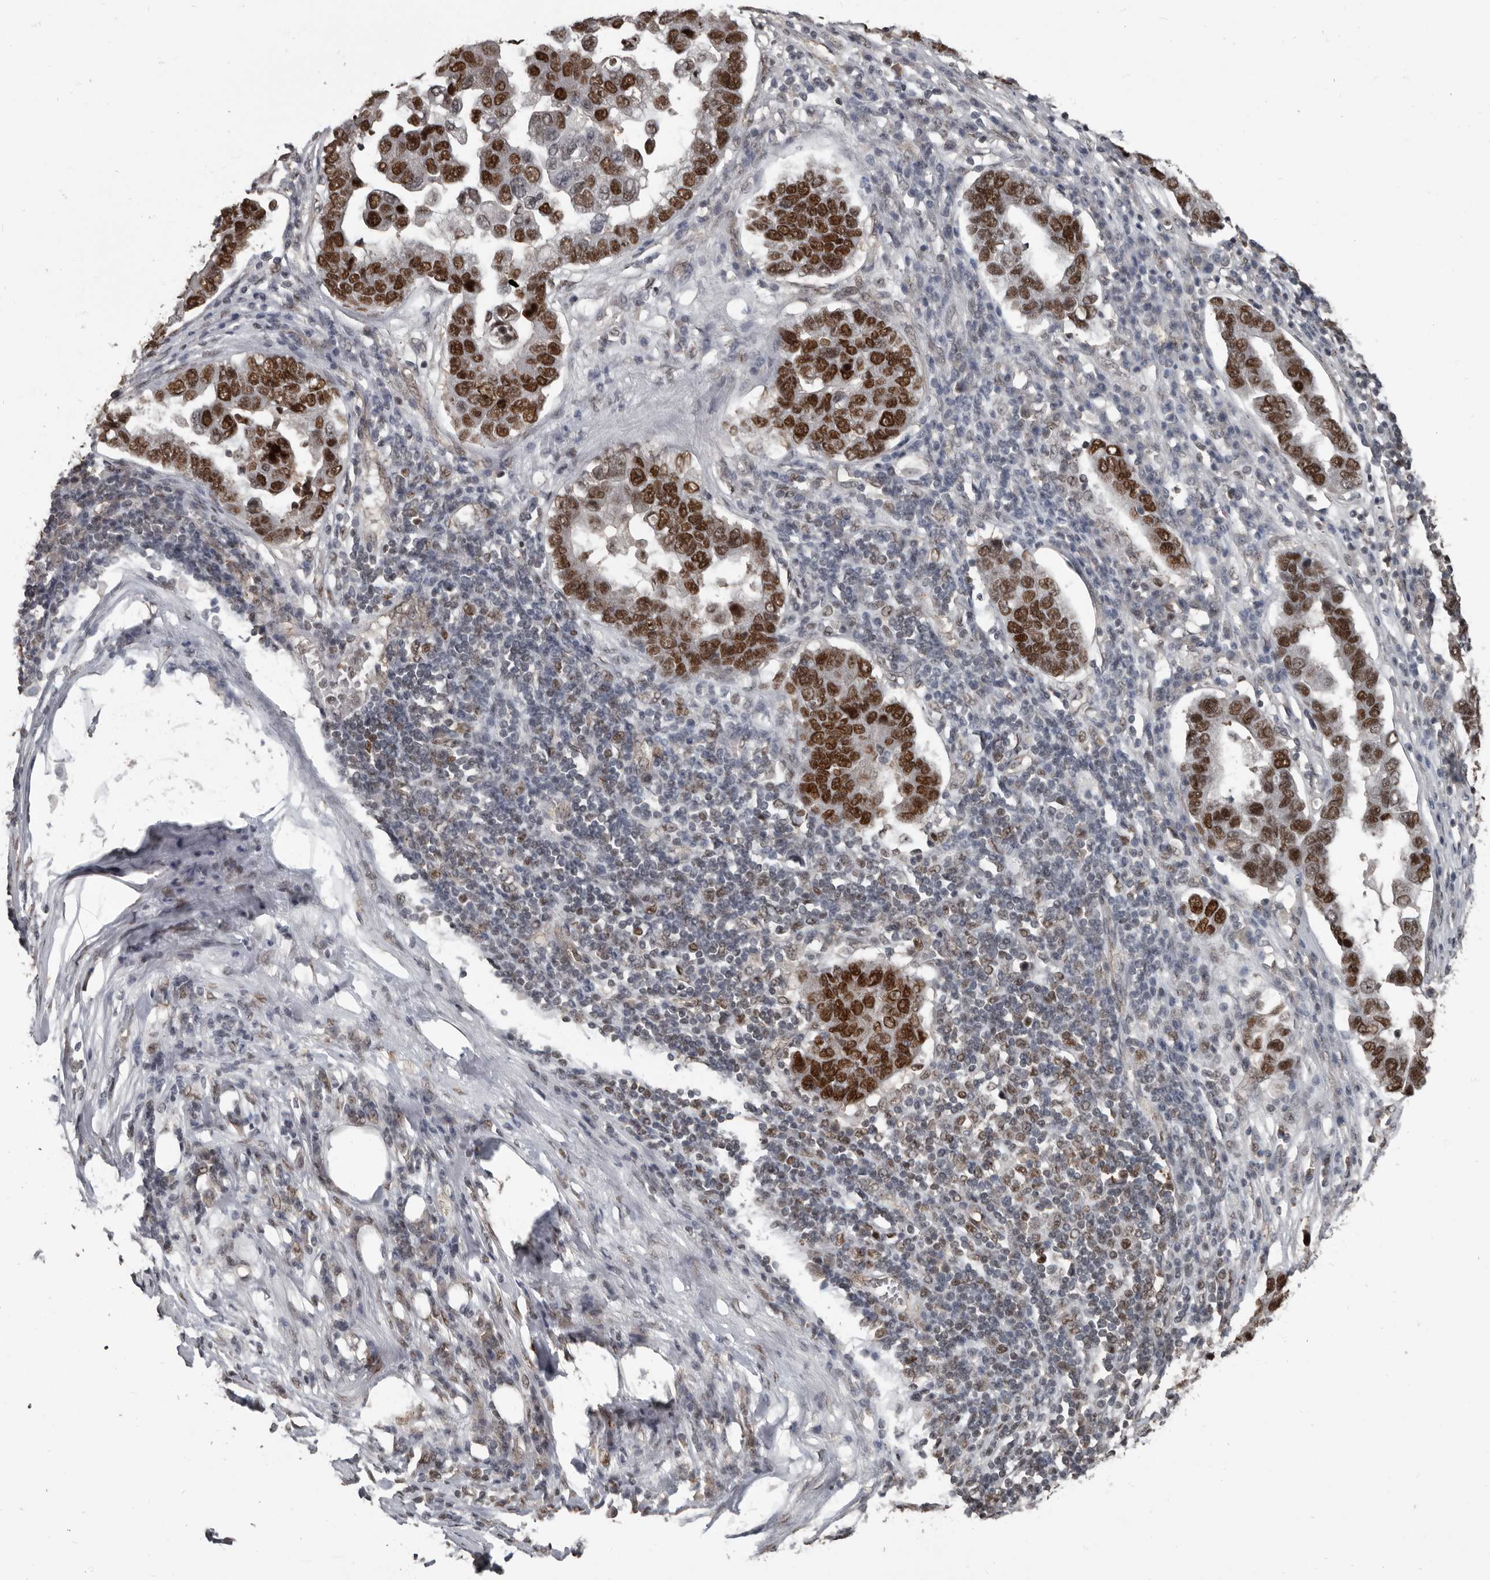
{"staining": {"intensity": "strong", "quantity": ">75%", "location": "nuclear"}, "tissue": "pancreatic cancer", "cell_type": "Tumor cells", "image_type": "cancer", "snomed": [{"axis": "morphology", "description": "Adenocarcinoma, NOS"}, {"axis": "topography", "description": "Pancreas"}], "caption": "Protein expression by IHC demonstrates strong nuclear expression in about >75% of tumor cells in pancreatic adenocarcinoma.", "gene": "CHD1L", "patient": {"sex": "female", "age": 61}}